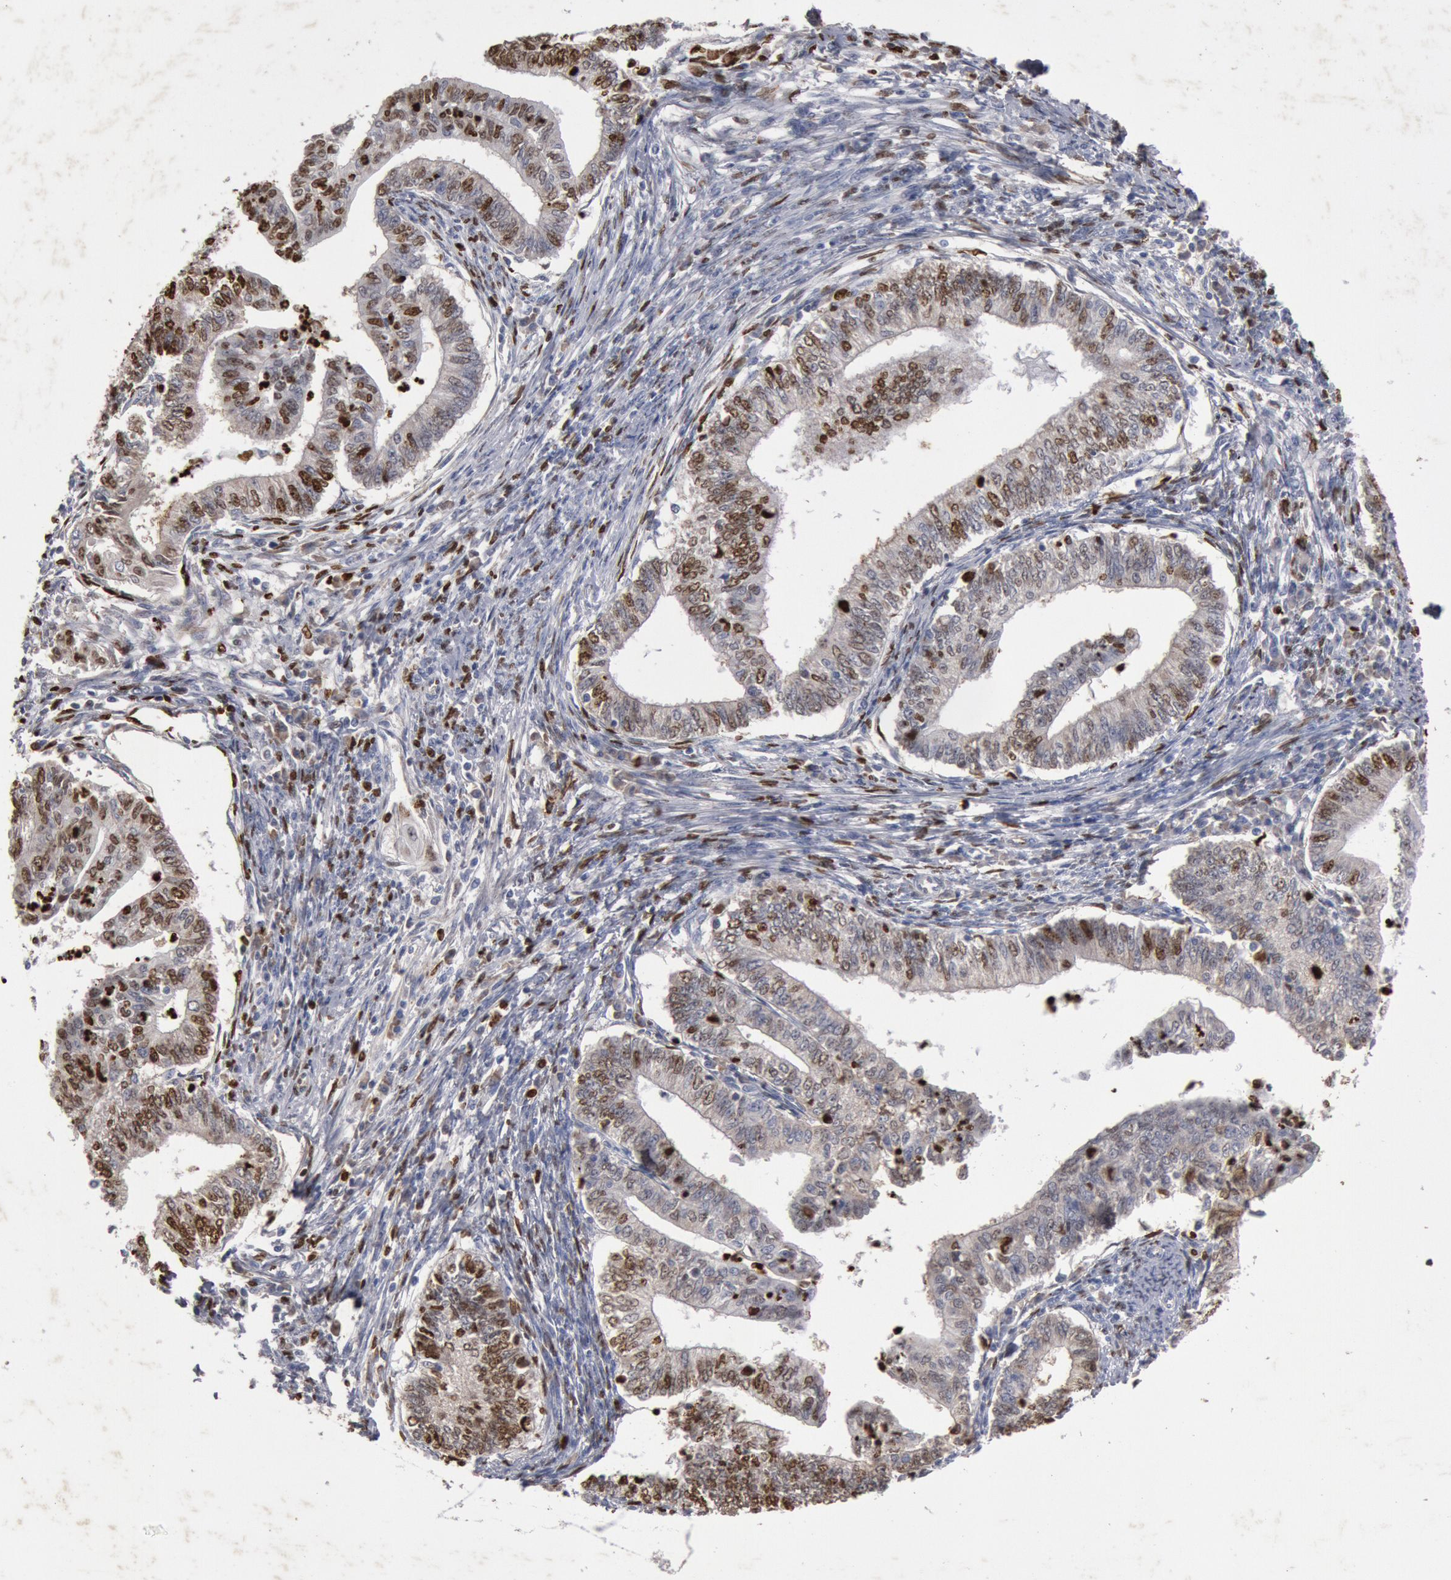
{"staining": {"intensity": "moderate", "quantity": ">75%", "location": "cytoplasmic/membranous"}, "tissue": "endometrial cancer", "cell_type": "Tumor cells", "image_type": "cancer", "snomed": [{"axis": "morphology", "description": "Adenocarcinoma, NOS"}, {"axis": "topography", "description": "Endometrium"}], "caption": "Immunohistochemistry of human endometrial cancer shows medium levels of moderate cytoplasmic/membranous positivity in about >75% of tumor cells. The protein is shown in brown color, while the nuclei are stained blue.", "gene": "FOXA2", "patient": {"sex": "female", "age": 66}}